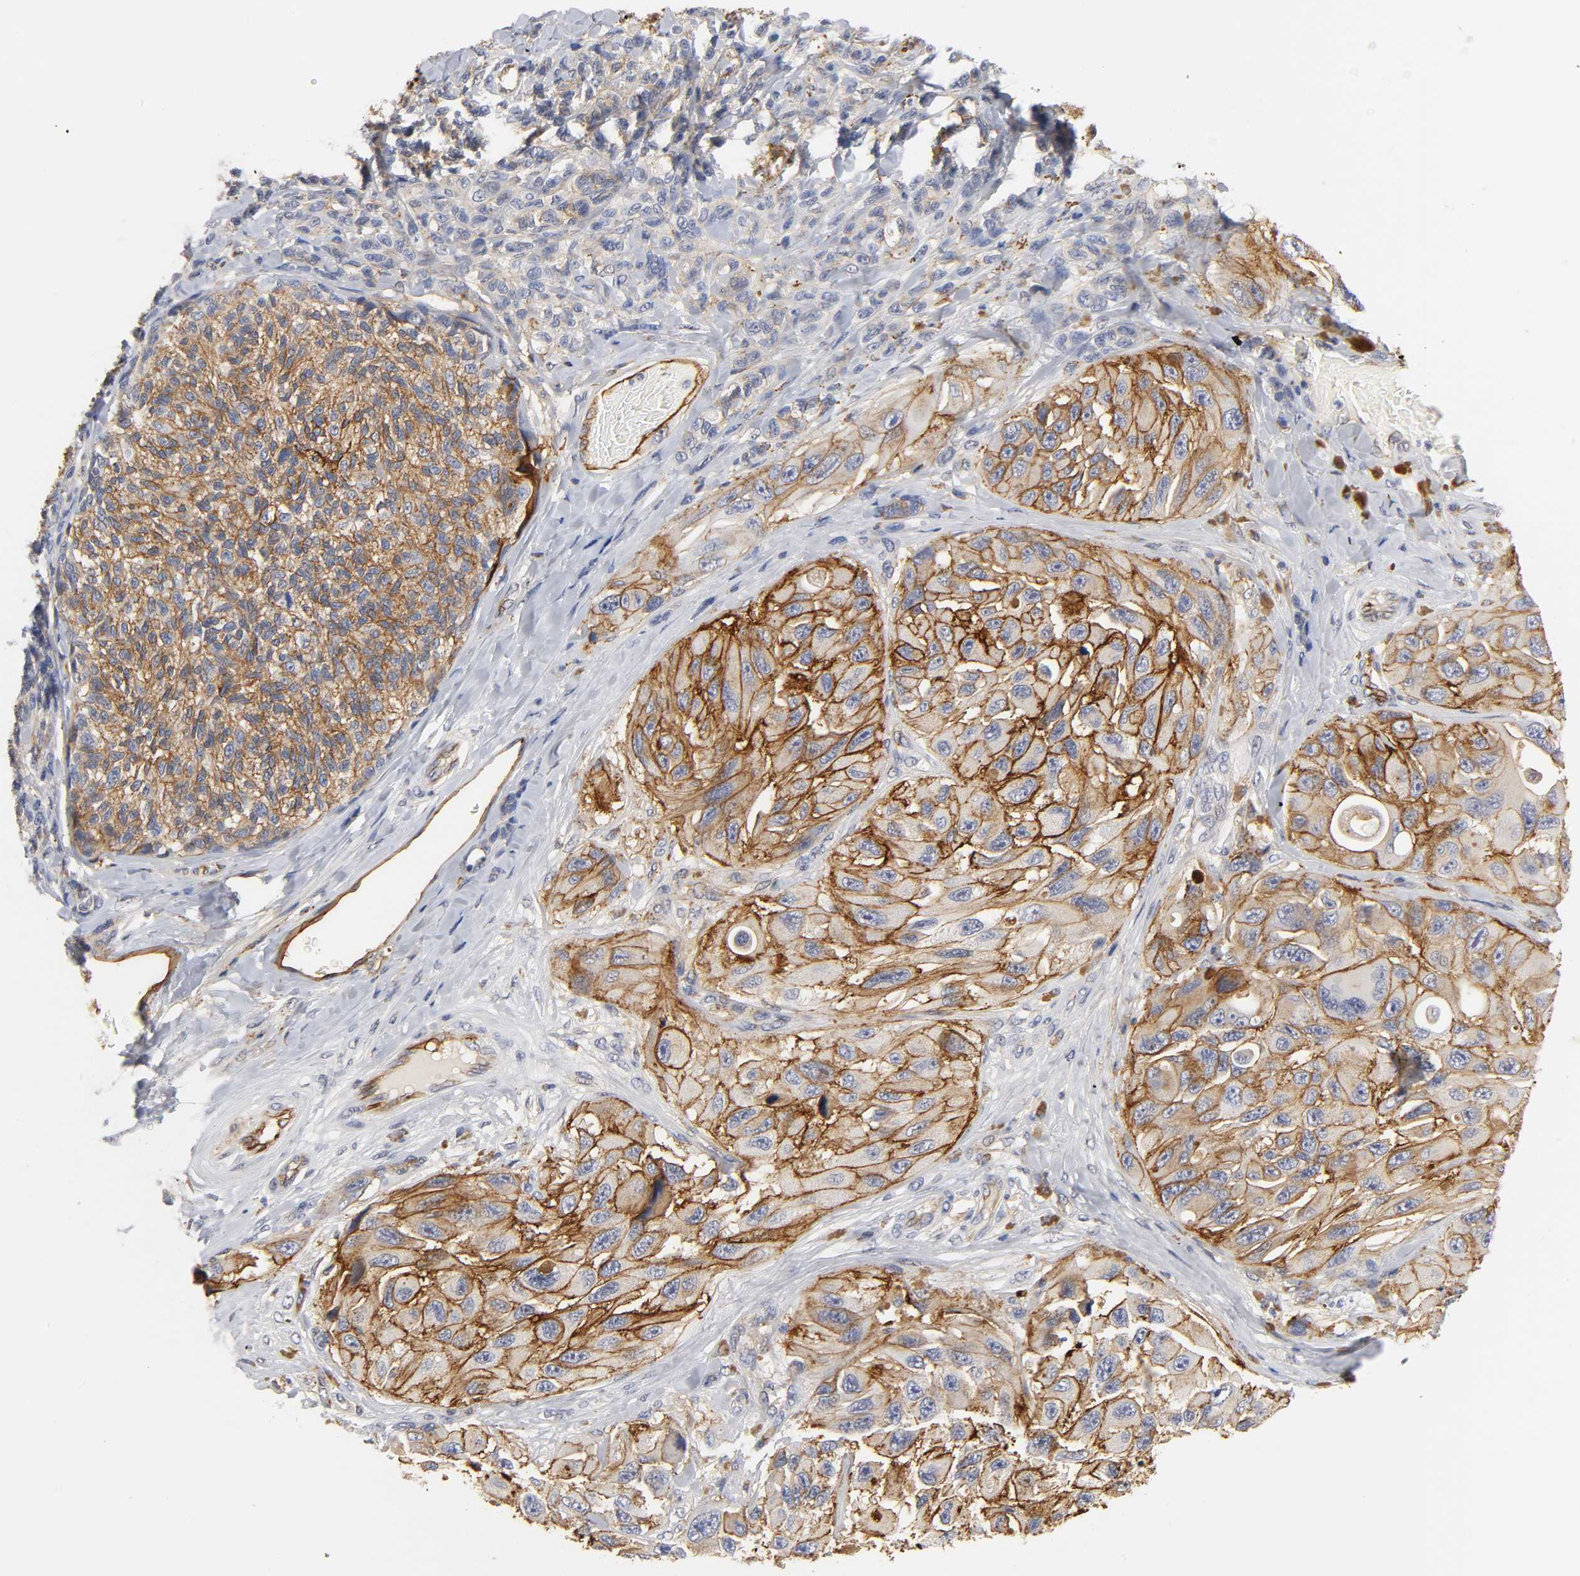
{"staining": {"intensity": "strong", "quantity": ">75%", "location": "cytoplasmic/membranous"}, "tissue": "melanoma", "cell_type": "Tumor cells", "image_type": "cancer", "snomed": [{"axis": "morphology", "description": "Malignant melanoma, NOS"}, {"axis": "topography", "description": "Skin"}], "caption": "Strong cytoplasmic/membranous protein positivity is appreciated in about >75% of tumor cells in melanoma.", "gene": "ICAM1", "patient": {"sex": "female", "age": 73}}